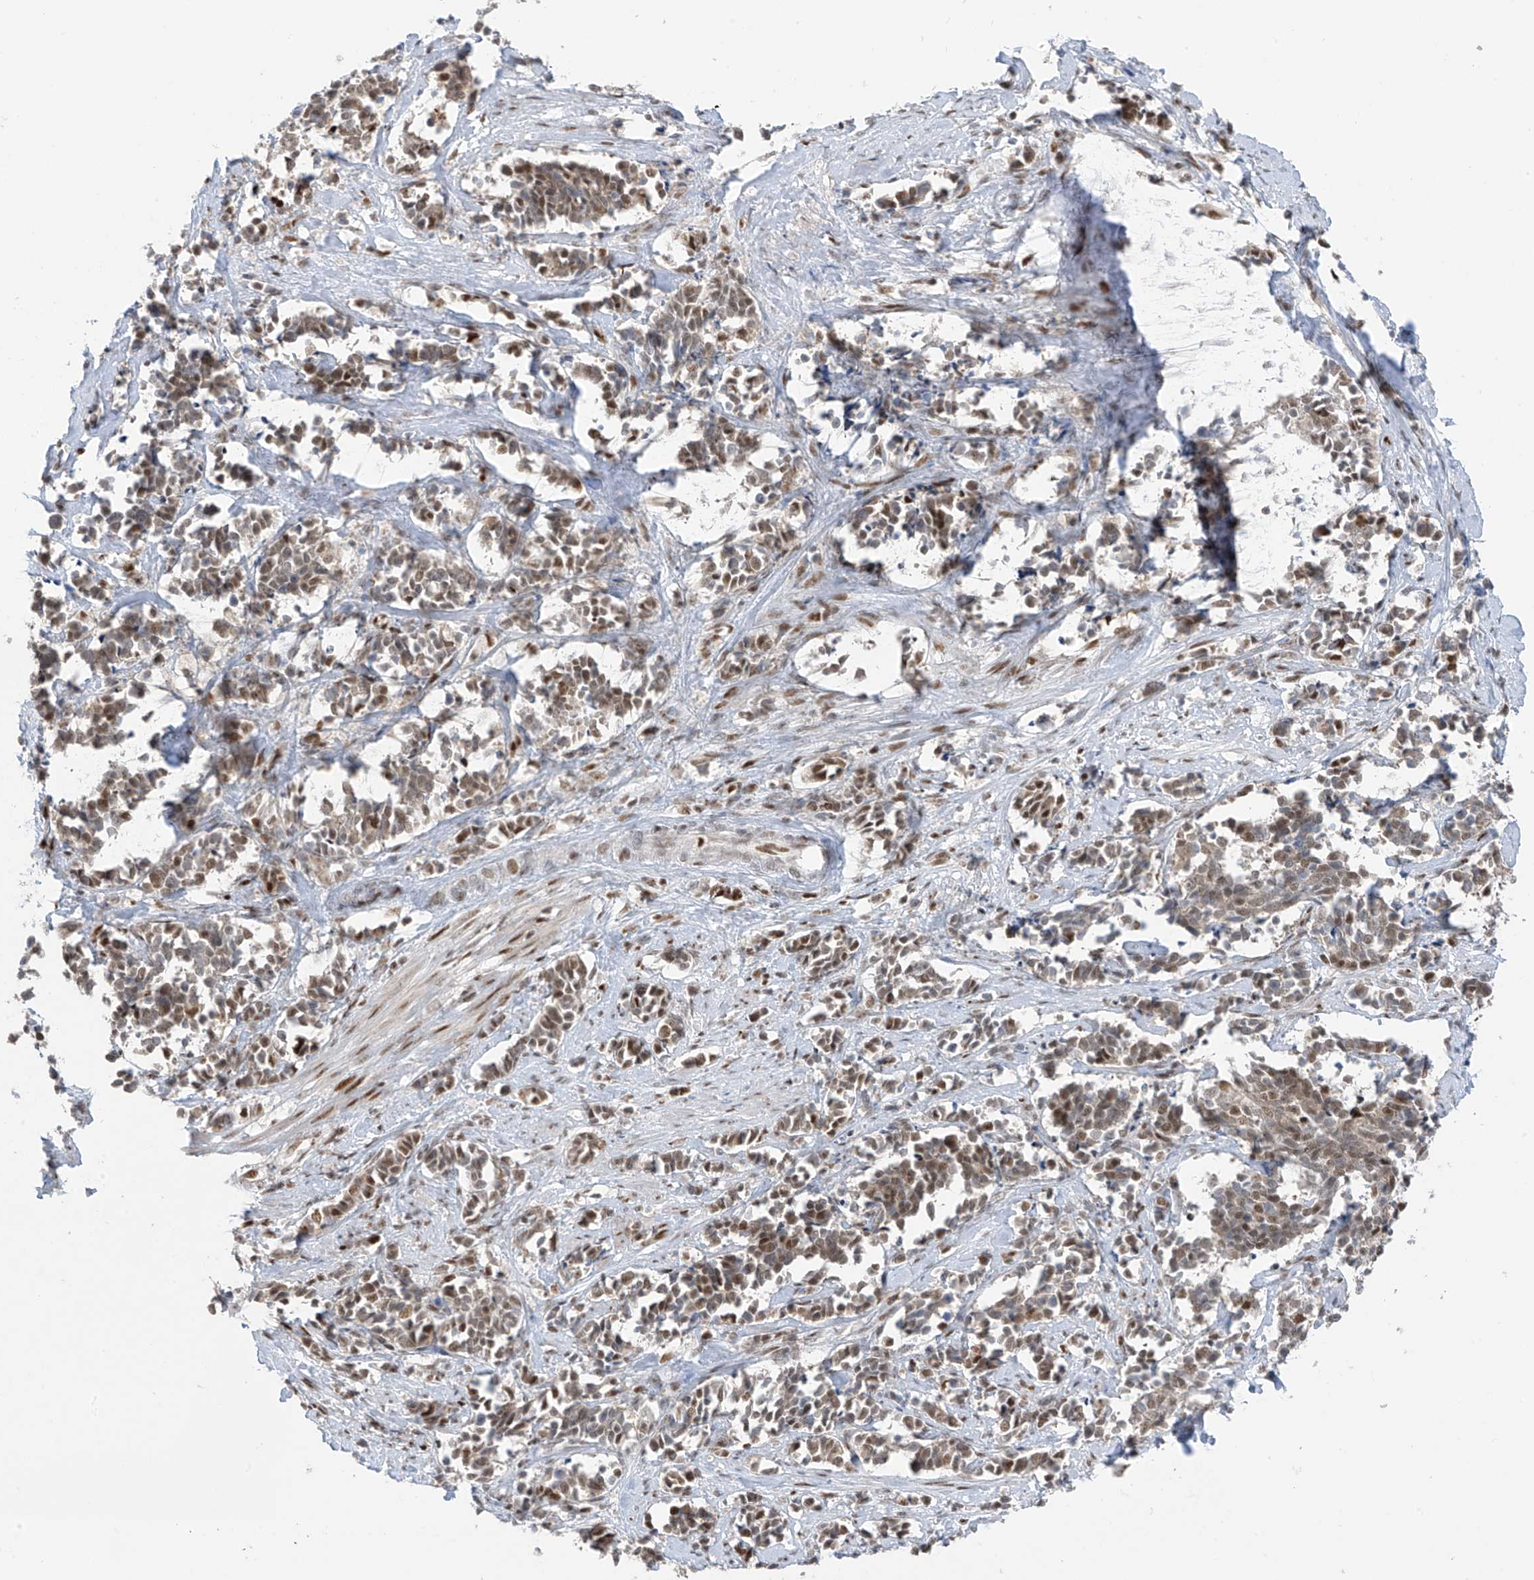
{"staining": {"intensity": "weak", "quantity": "25%-75%", "location": "cytoplasmic/membranous,nuclear"}, "tissue": "cervical cancer", "cell_type": "Tumor cells", "image_type": "cancer", "snomed": [{"axis": "morphology", "description": "Normal tissue, NOS"}, {"axis": "morphology", "description": "Squamous cell carcinoma, NOS"}, {"axis": "topography", "description": "Cervix"}], "caption": "Brown immunohistochemical staining in human cervical cancer displays weak cytoplasmic/membranous and nuclear expression in approximately 25%-75% of tumor cells. The staining was performed using DAB (3,3'-diaminobenzidine), with brown indicating positive protein expression. Nuclei are stained blue with hematoxylin.", "gene": "ZCWPW2", "patient": {"sex": "female", "age": 35}}